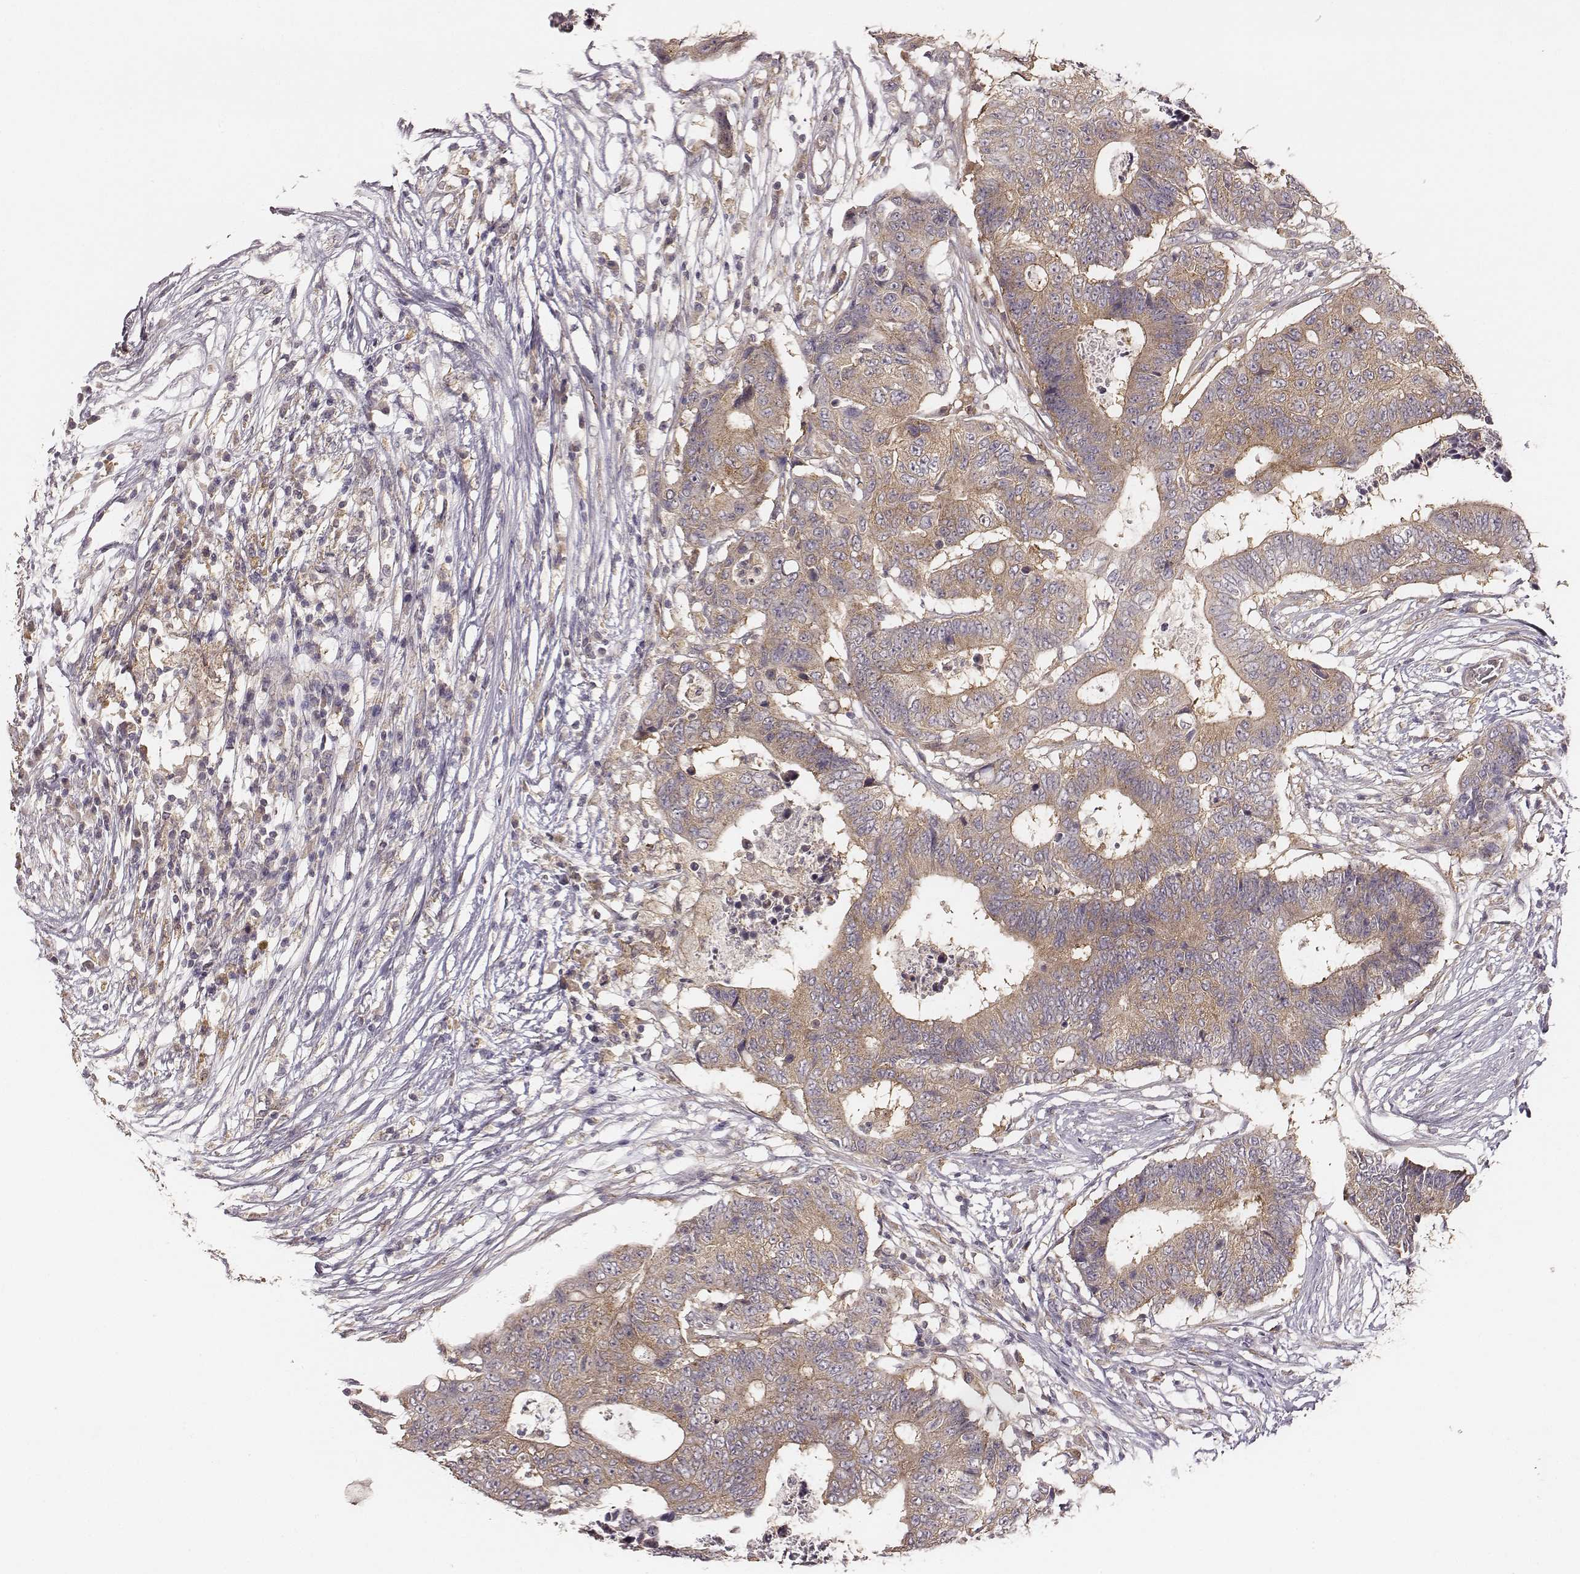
{"staining": {"intensity": "weak", "quantity": ">75%", "location": "cytoplasmic/membranous"}, "tissue": "colorectal cancer", "cell_type": "Tumor cells", "image_type": "cancer", "snomed": [{"axis": "morphology", "description": "Adenocarcinoma, NOS"}, {"axis": "topography", "description": "Colon"}], "caption": "Colorectal cancer (adenocarcinoma) stained with immunohistochemistry displays weak cytoplasmic/membranous expression in about >75% of tumor cells.", "gene": "VPS26A", "patient": {"sex": "female", "age": 48}}